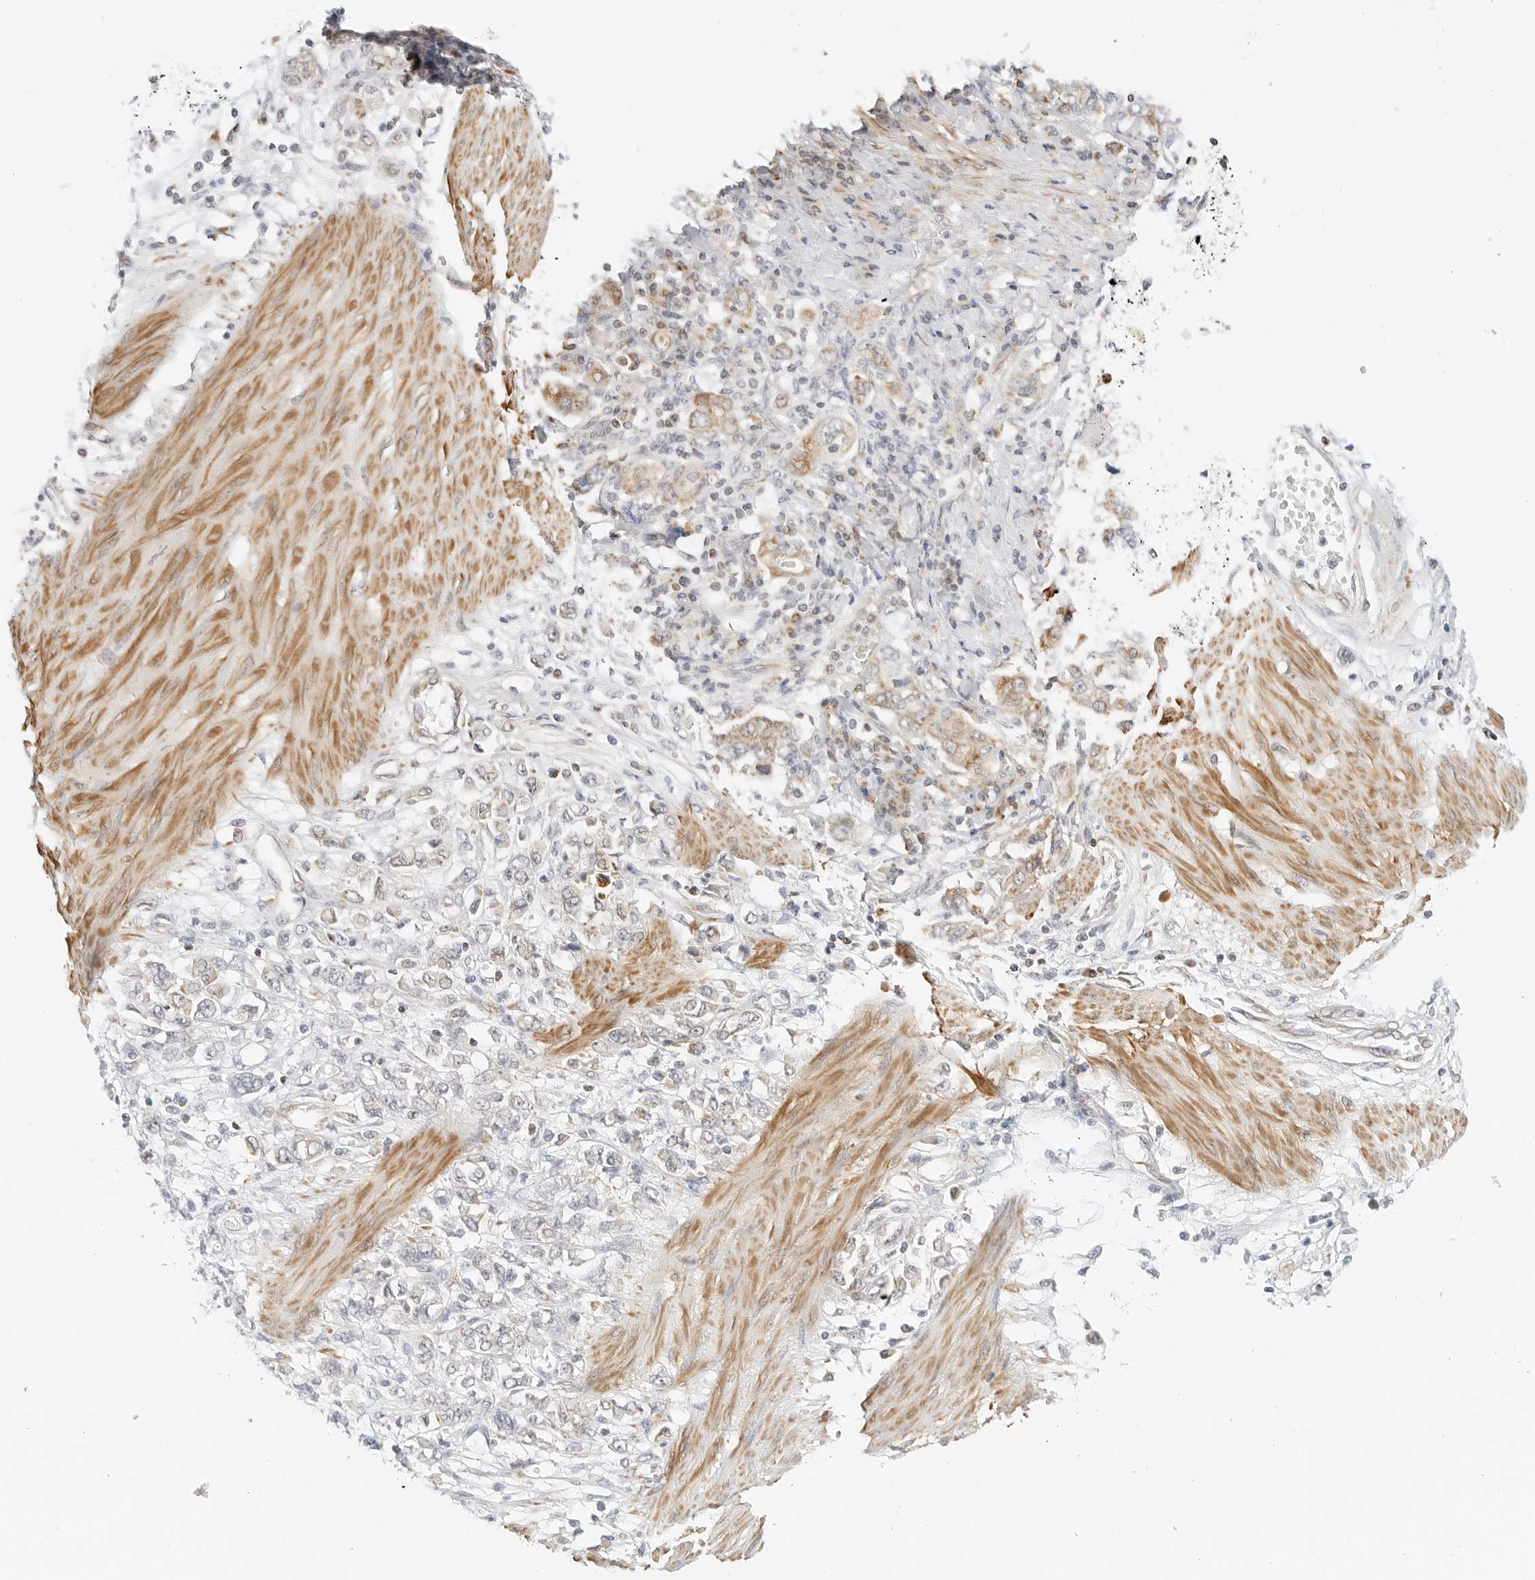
{"staining": {"intensity": "moderate", "quantity": "<25%", "location": "cytoplasmic/membranous"}, "tissue": "stomach cancer", "cell_type": "Tumor cells", "image_type": "cancer", "snomed": [{"axis": "morphology", "description": "Adenocarcinoma, NOS"}, {"axis": "topography", "description": "Stomach"}], "caption": "Tumor cells exhibit low levels of moderate cytoplasmic/membranous positivity in about <25% of cells in human adenocarcinoma (stomach). Using DAB (brown) and hematoxylin (blue) stains, captured at high magnification using brightfield microscopy.", "gene": "GORAB", "patient": {"sex": "female", "age": 76}}